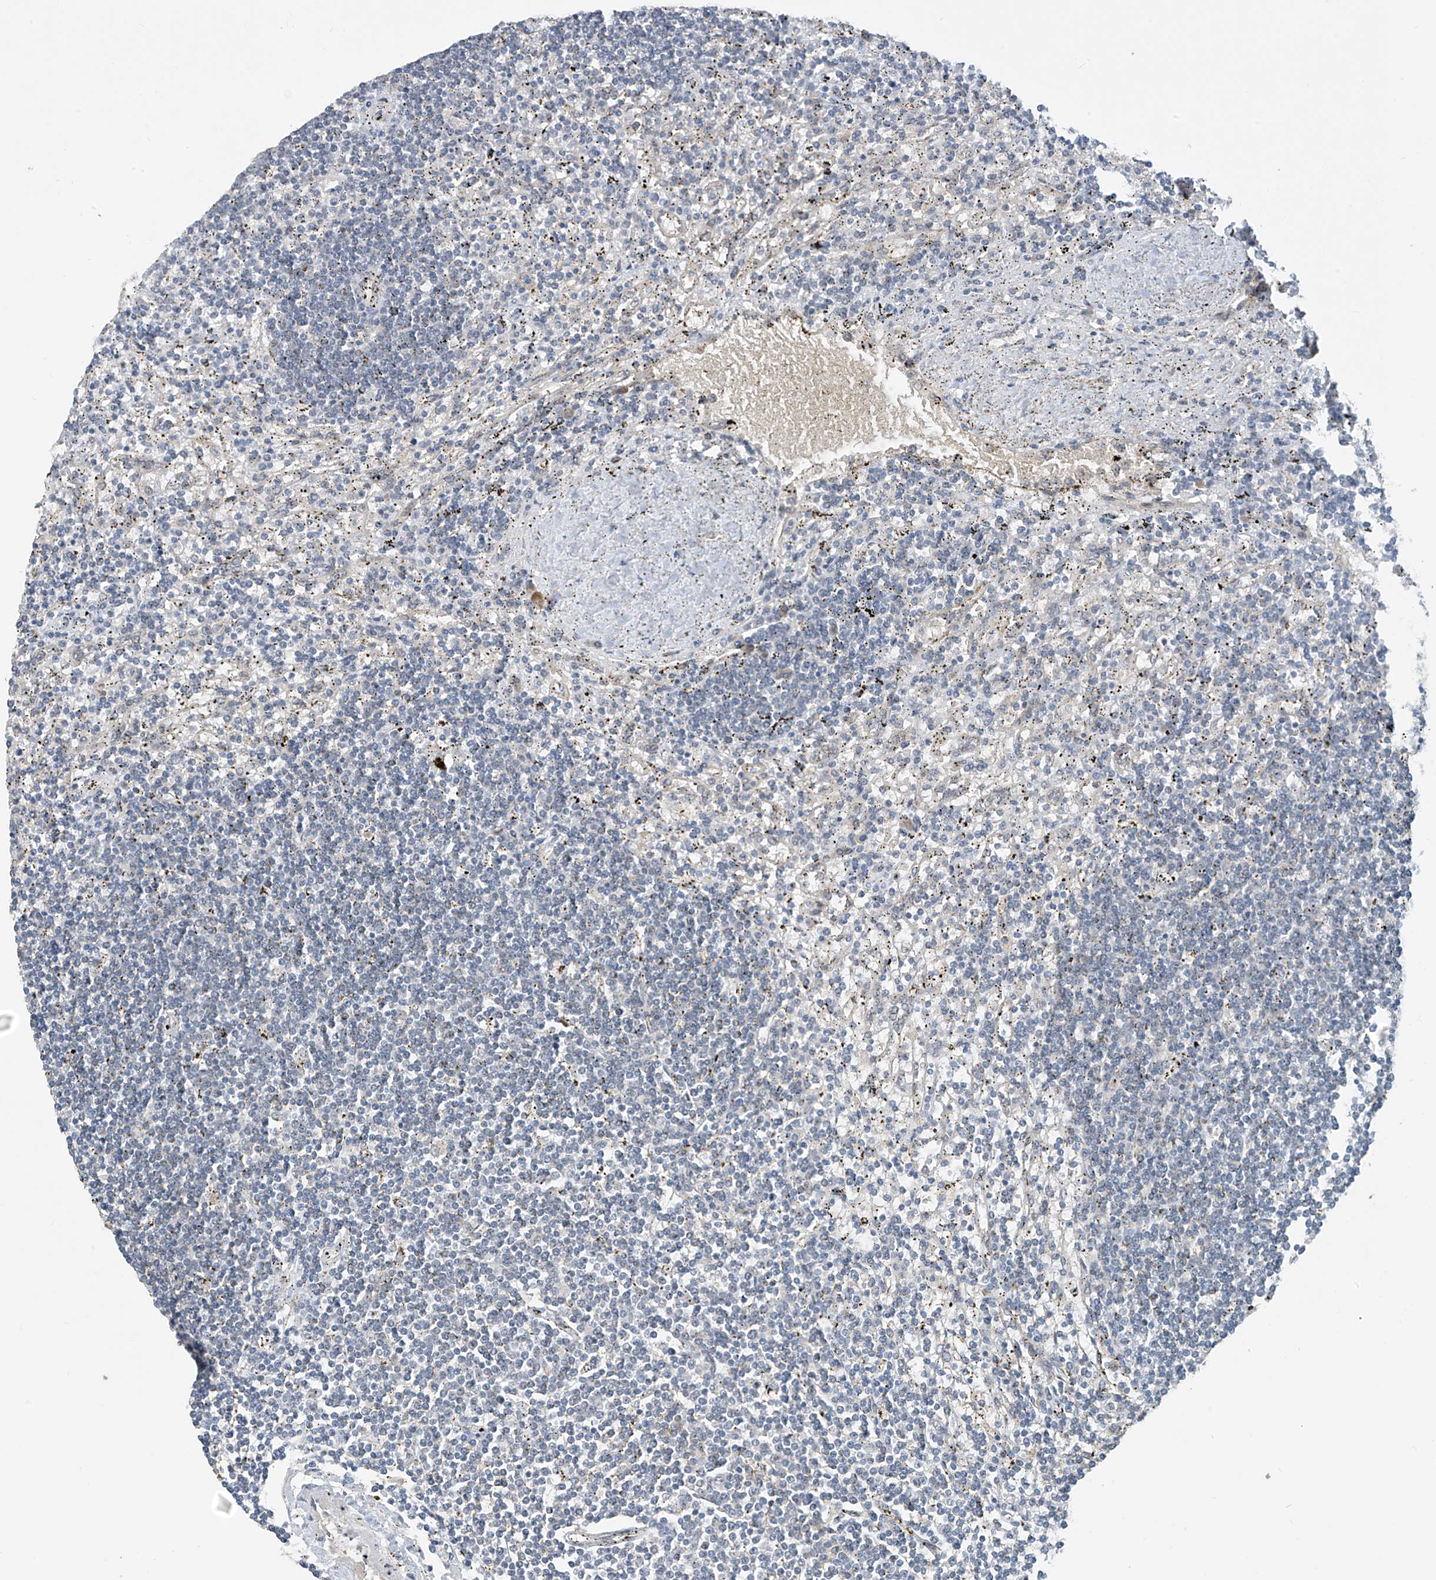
{"staining": {"intensity": "negative", "quantity": "none", "location": "none"}, "tissue": "lymphoma", "cell_type": "Tumor cells", "image_type": "cancer", "snomed": [{"axis": "morphology", "description": "Malignant lymphoma, non-Hodgkin's type, Low grade"}, {"axis": "topography", "description": "Spleen"}], "caption": "Micrograph shows no significant protein staining in tumor cells of lymphoma. Brightfield microscopy of immunohistochemistry (IHC) stained with DAB (brown) and hematoxylin (blue), captured at high magnification.", "gene": "MCM9", "patient": {"sex": "male", "age": 76}}